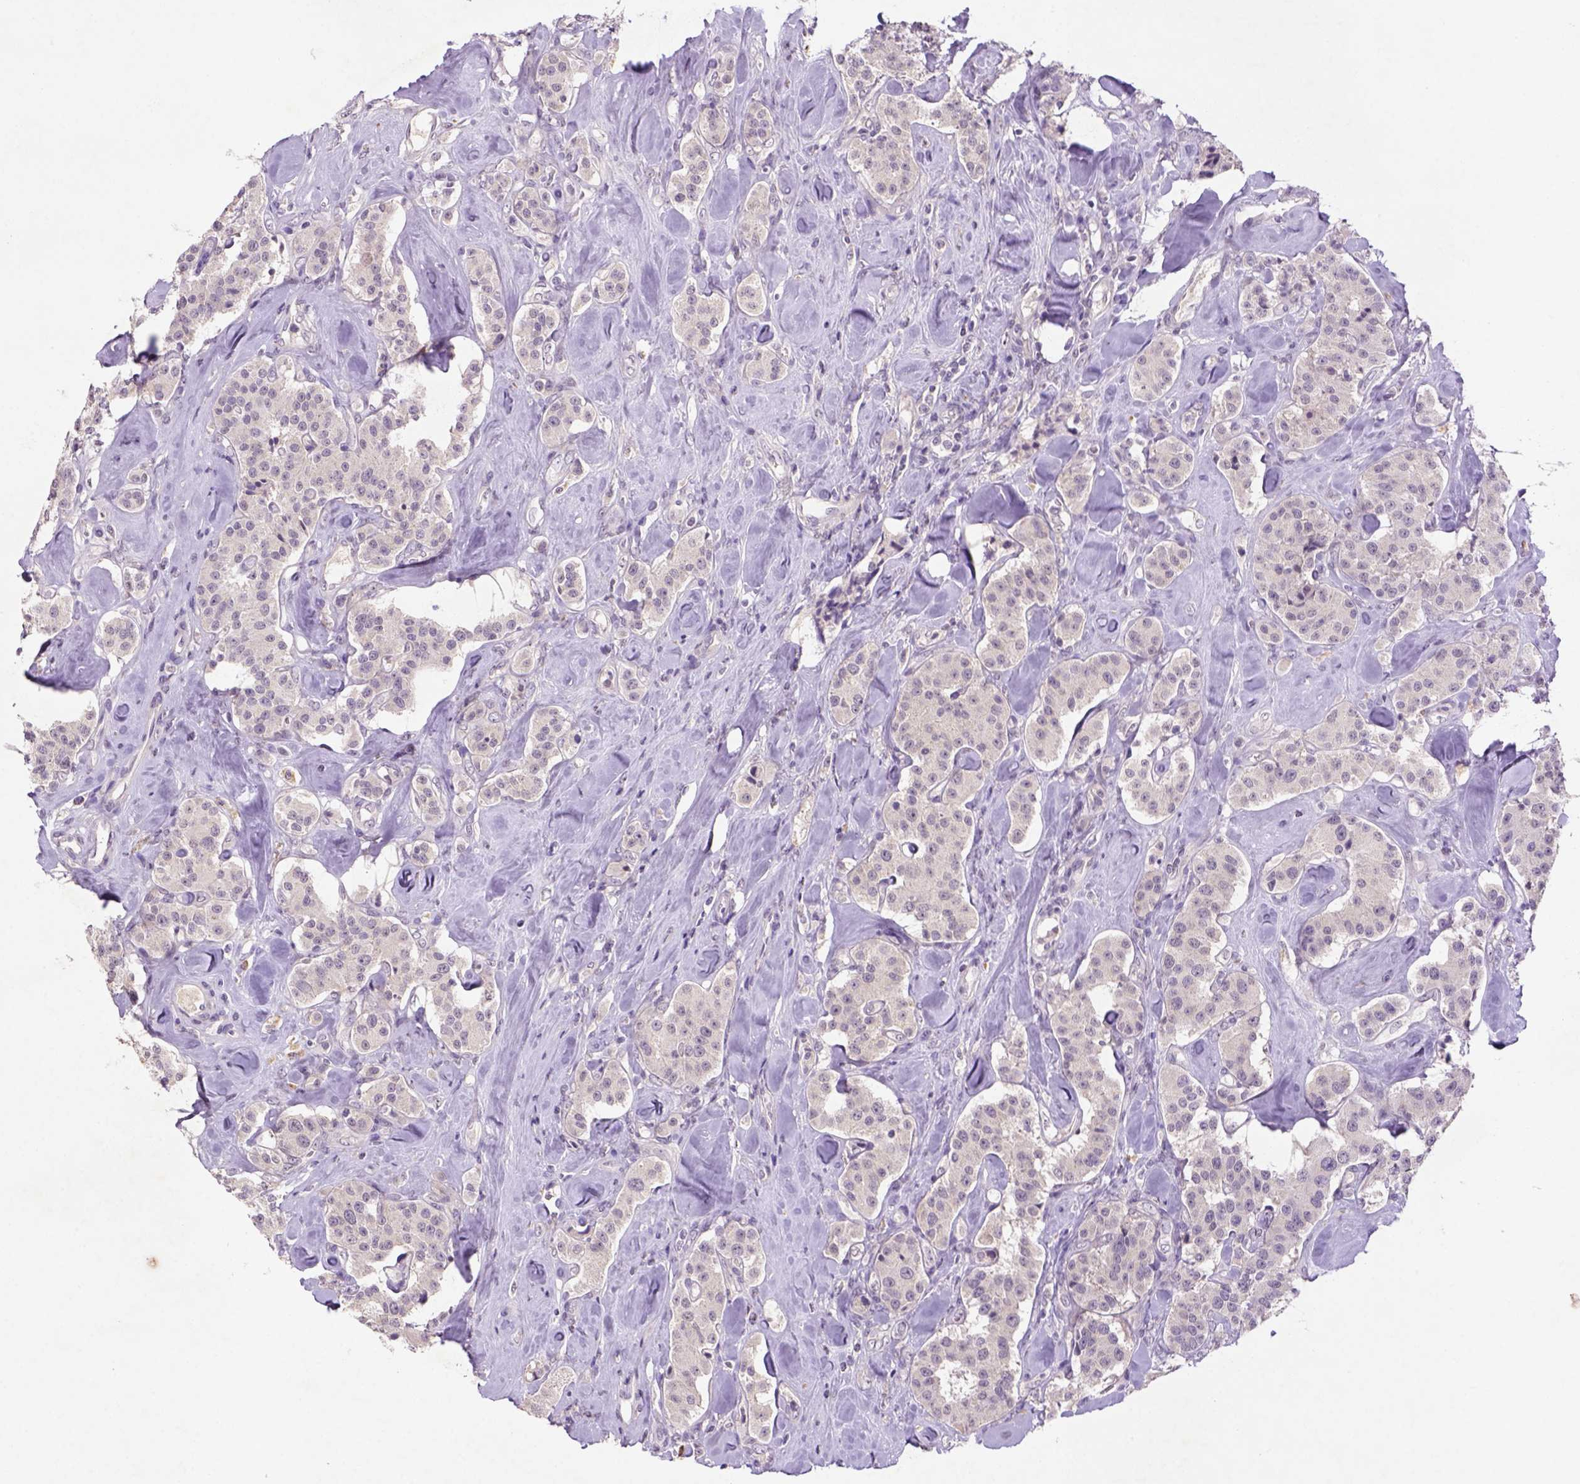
{"staining": {"intensity": "negative", "quantity": "none", "location": "none"}, "tissue": "carcinoid", "cell_type": "Tumor cells", "image_type": "cancer", "snomed": [{"axis": "morphology", "description": "Carcinoid, malignant, NOS"}, {"axis": "topography", "description": "Pancreas"}], "caption": "Immunohistochemistry image of neoplastic tissue: carcinoid stained with DAB (3,3'-diaminobenzidine) demonstrates no significant protein staining in tumor cells.", "gene": "NLGN2", "patient": {"sex": "male", "age": 41}}